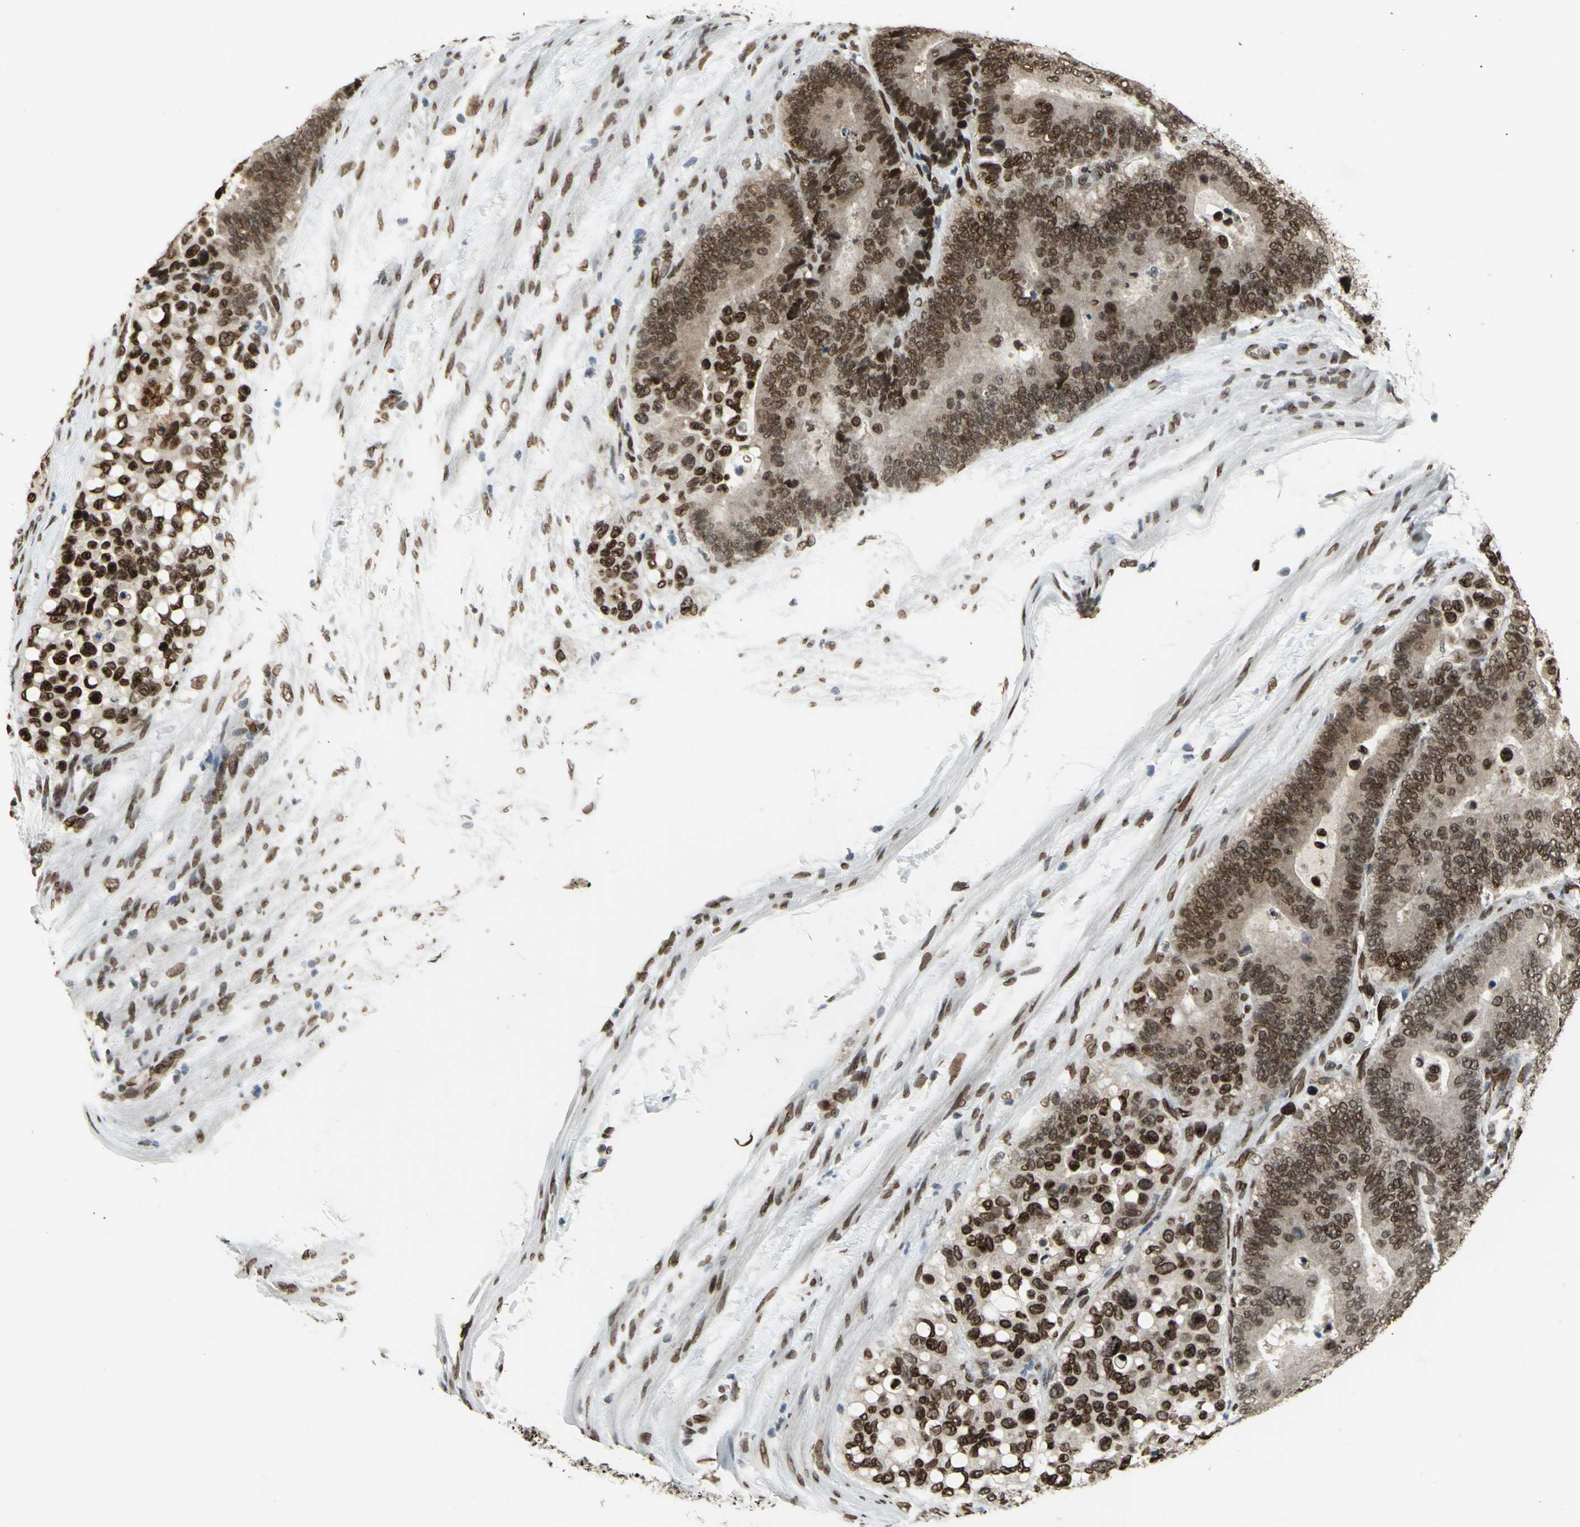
{"staining": {"intensity": "strong", "quantity": ">75%", "location": "cytoplasmic/membranous,nuclear"}, "tissue": "colorectal cancer", "cell_type": "Tumor cells", "image_type": "cancer", "snomed": [{"axis": "morphology", "description": "Normal tissue, NOS"}, {"axis": "morphology", "description": "Adenocarcinoma, NOS"}, {"axis": "topography", "description": "Colon"}], "caption": "There is high levels of strong cytoplasmic/membranous and nuclear positivity in tumor cells of adenocarcinoma (colorectal), as demonstrated by immunohistochemical staining (brown color).", "gene": "ISY1", "patient": {"sex": "male", "age": 82}}